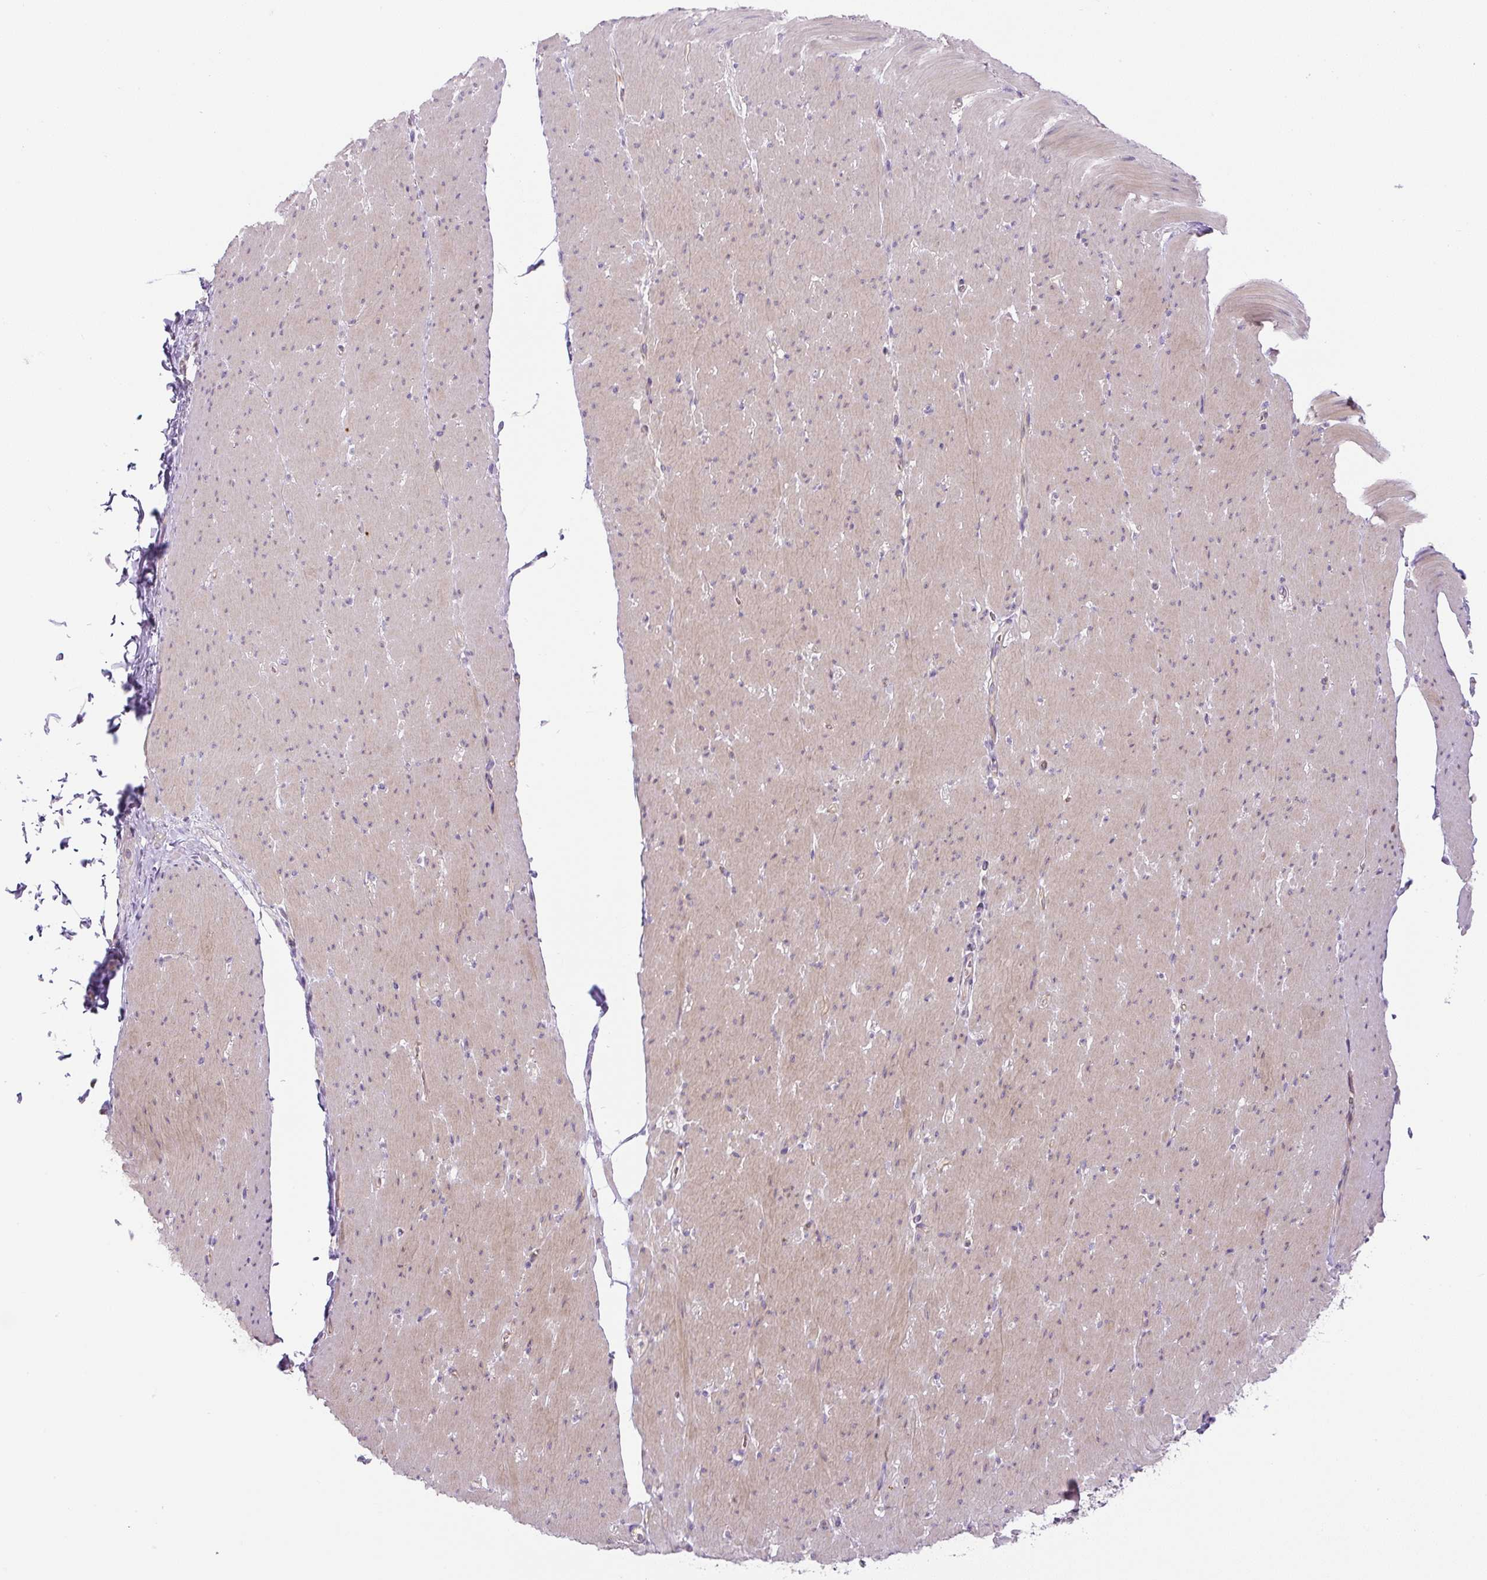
{"staining": {"intensity": "weak", "quantity": "<25%", "location": "cytoplasmic/membranous"}, "tissue": "smooth muscle", "cell_type": "Smooth muscle cells", "image_type": "normal", "snomed": [{"axis": "morphology", "description": "Normal tissue, NOS"}, {"axis": "topography", "description": "Smooth muscle"}, {"axis": "topography", "description": "Rectum"}], "caption": "This is an IHC micrograph of benign human smooth muscle. There is no positivity in smooth muscle cells.", "gene": "UBL3", "patient": {"sex": "male", "age": 53}}